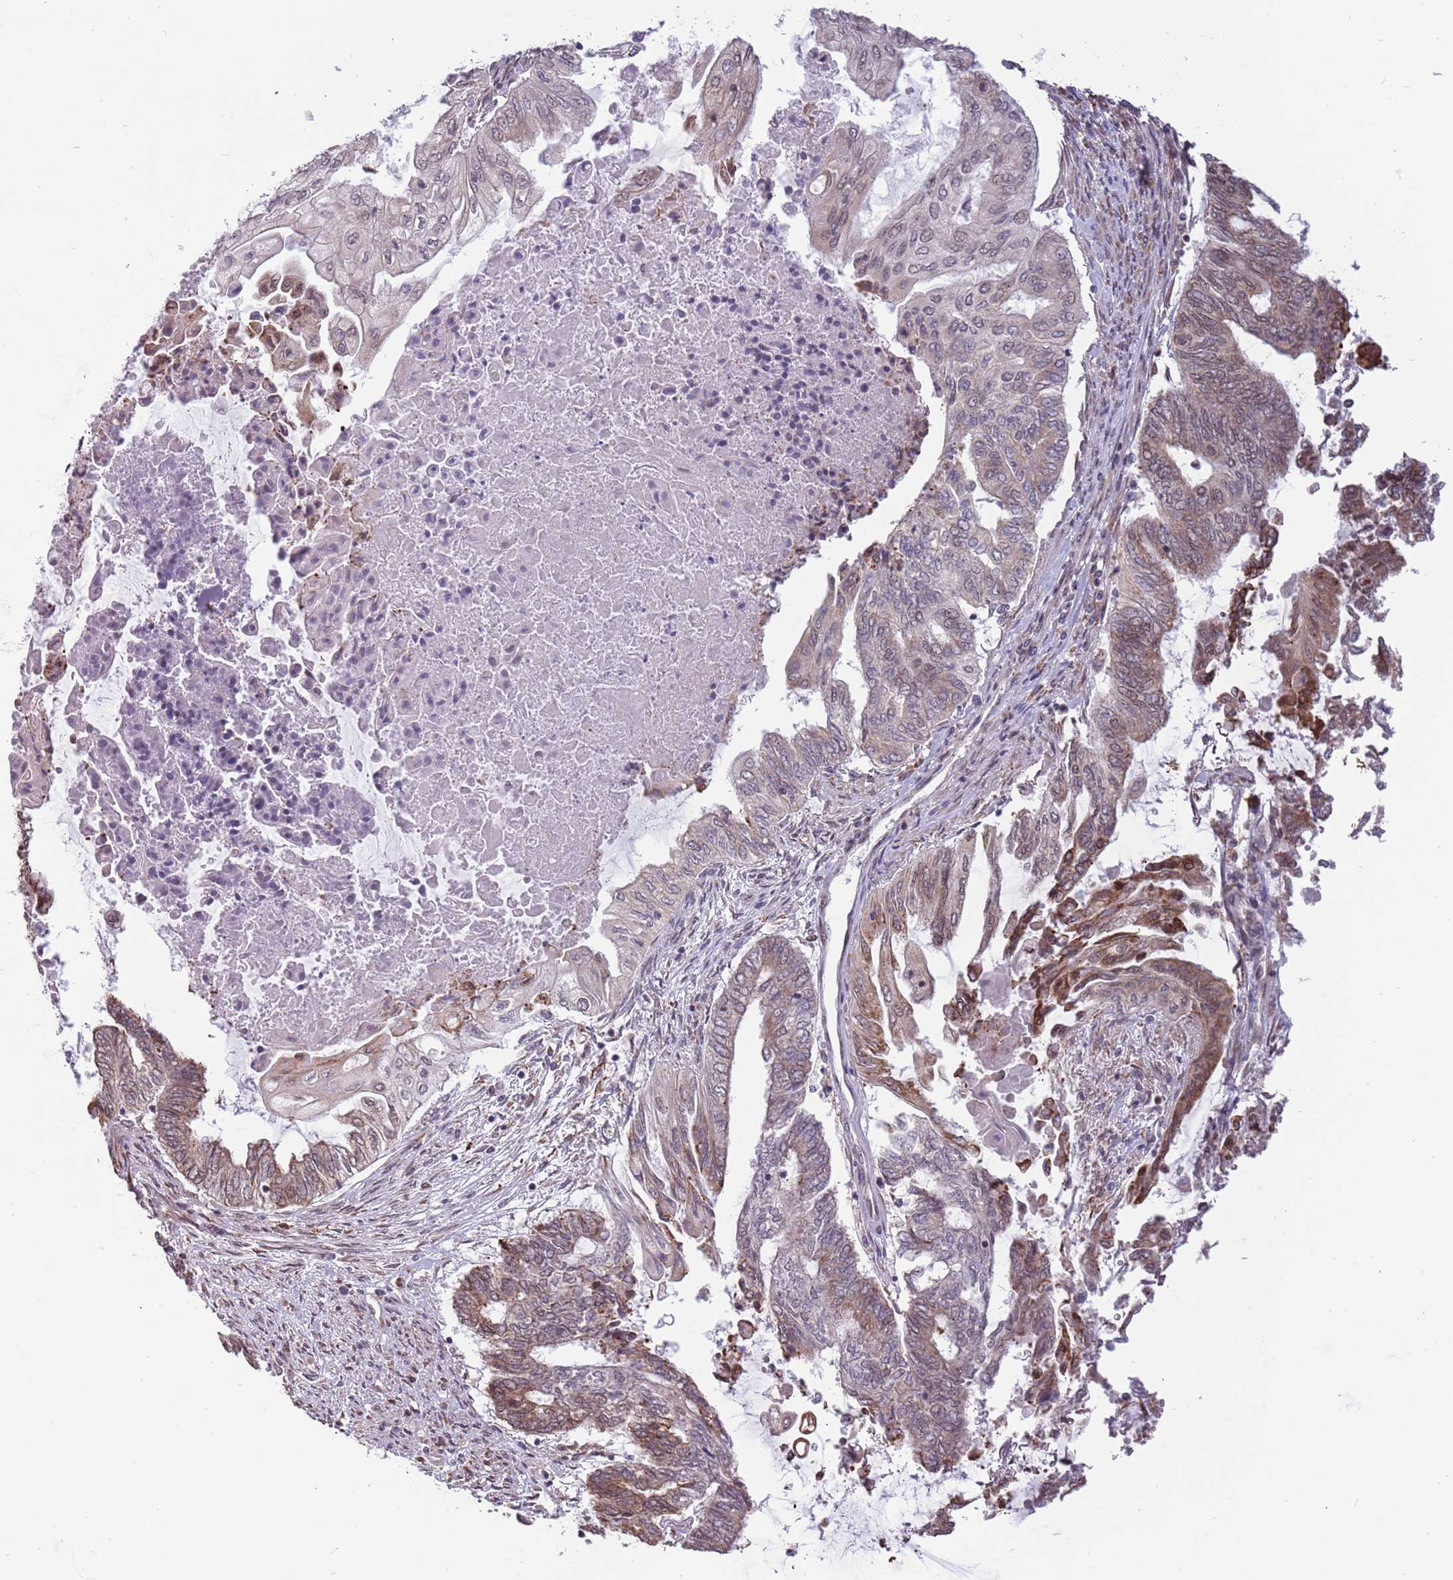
{"staining": {"intensity": "moderate", "quantity": "25%-75%", "location": "cytoplasmic/membranous,nuclear"}, "tissue": "endometrial cancer", "cell_type": "Tumor cells", "image_type": "cancer", "snomed": [{"axis": "morphology", "description": "Adenocarcinoma, NOS"}, {"axis": "topography", "description": "Uterus"}, {"axis": "topography", "description": "Endometrium"}], "caption": "A histopathology image showing moderate cytoplasmic/membranous and nuclear staining in approximately 25%-75% of tumor cells in endometrial adenocarcinoma, as visualized by brown immunohistochemical staining.", "gene": "BARD1", "patient": {"sex": "female", "age": 70}}